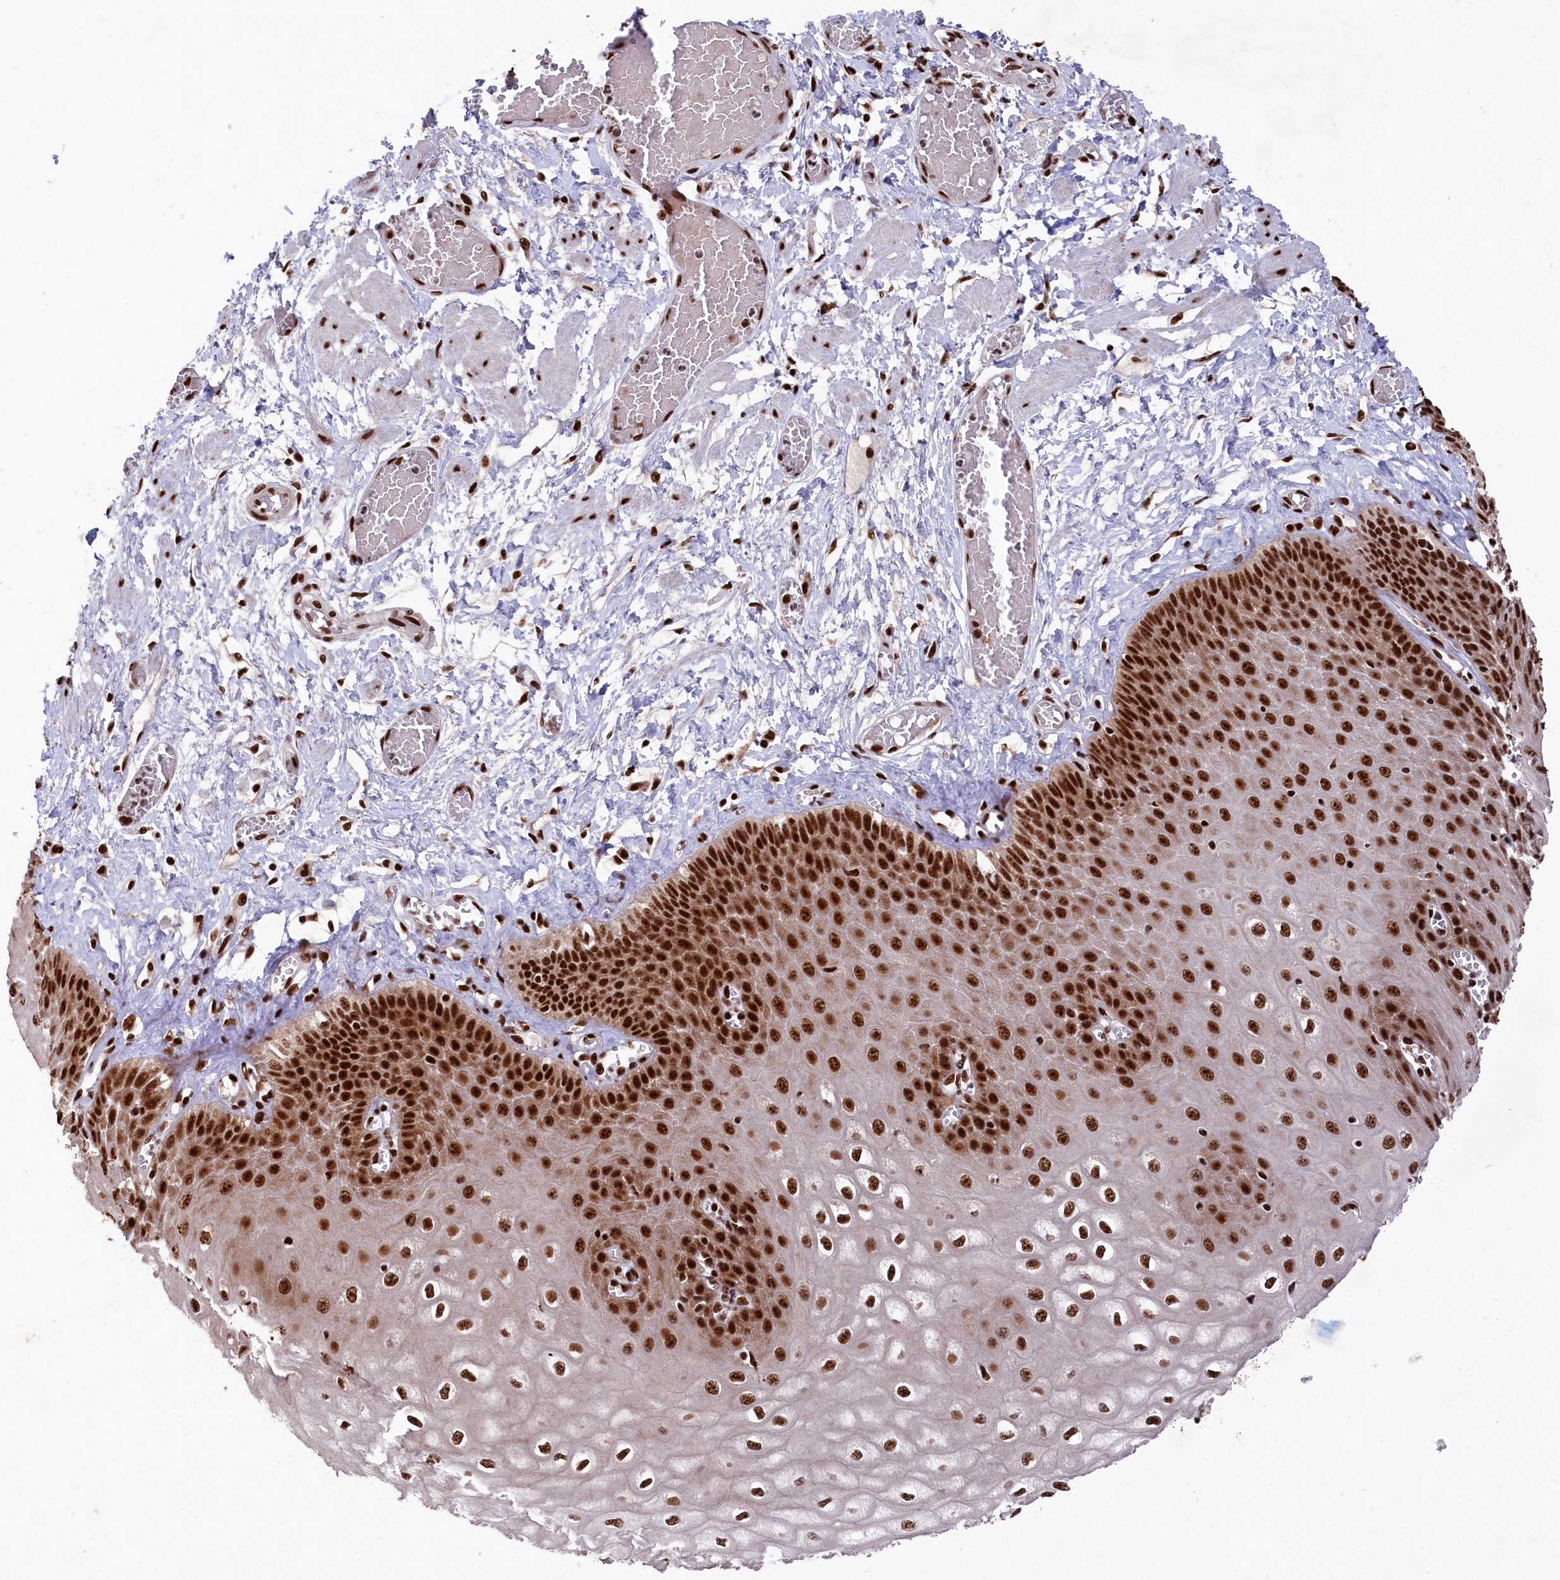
{"staining": {"intensity": "strong", "quantity": ">75%", "location": "nuclear"}, "tissue": "esophagus", "cell_type": "Squamous epithelial cells", "image_type": "normal", "snomed": [{"axis": "morphology", "description": "Normal tissue, NOS"}, {"axis": "topography", "description": "Esophagus"}], "caption": "Immunohistochemical staining of normal esophagus shows strong nuclear protein expression in approximately >75% of squamous epithelial cells.", "gene": "PRPF31", "patient": {"sex": "male", "age": 60}}